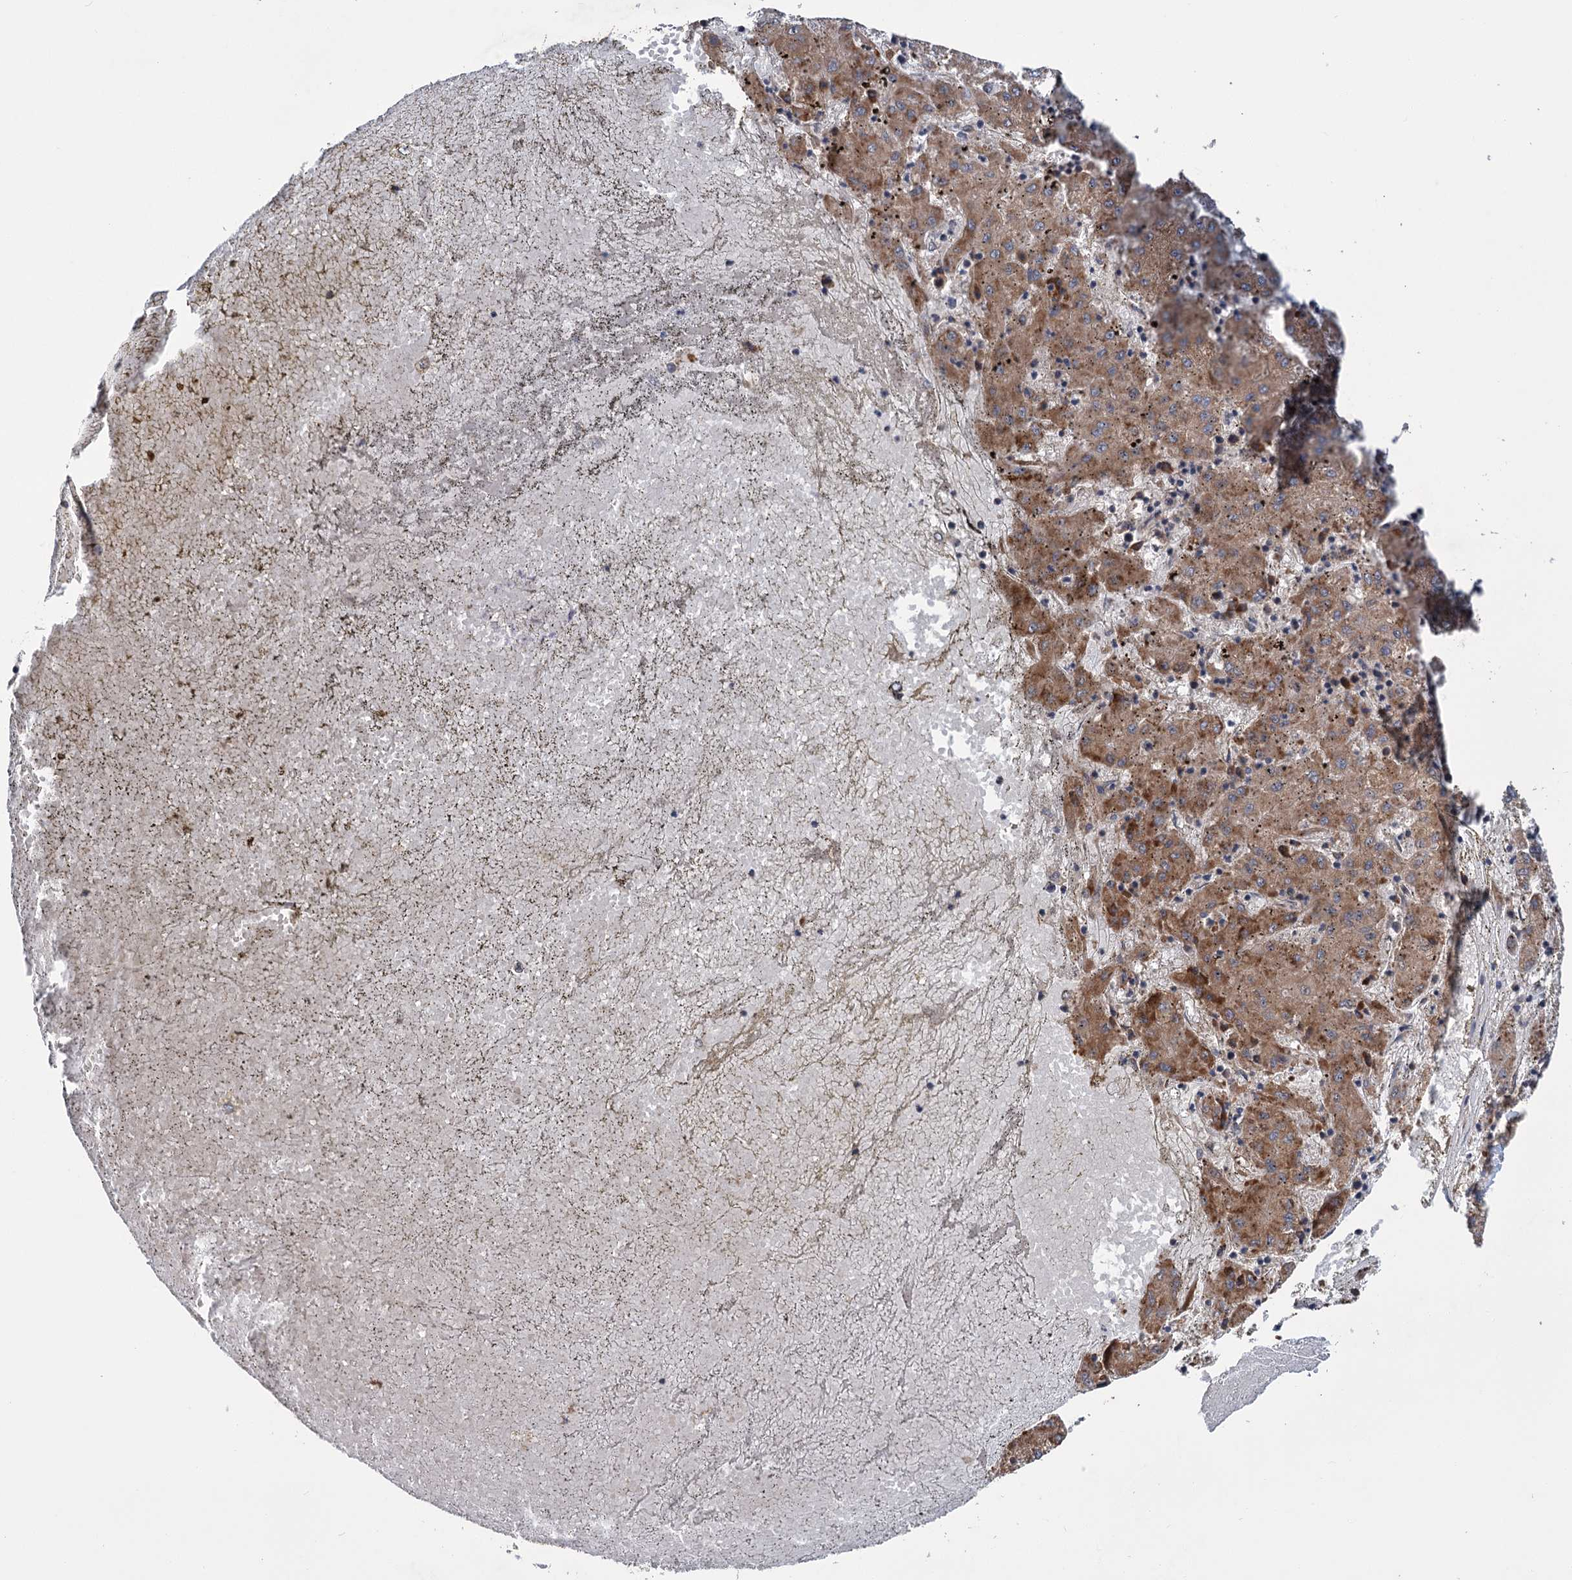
{"staining": {"intensity": "moderate", "quantity": ">75%", "location": "cytoplasmic/membranous"}, "tissue": "liver cancer", "cell_type": "Tumor cells", "image_type": "cancer", "snomed": [{"axis": "morphology", "description": "Carcinoma, Hepatocellular, NOS"}, {"axis": "topography", "description": "Liver"}], "caption": "Moderate cytoplasmic/membranous protein positivity is present in about >75% of tumor cells in liver cancer.", "gene": "KANSL2", "patient": {"sex": "male", "age": 72}}